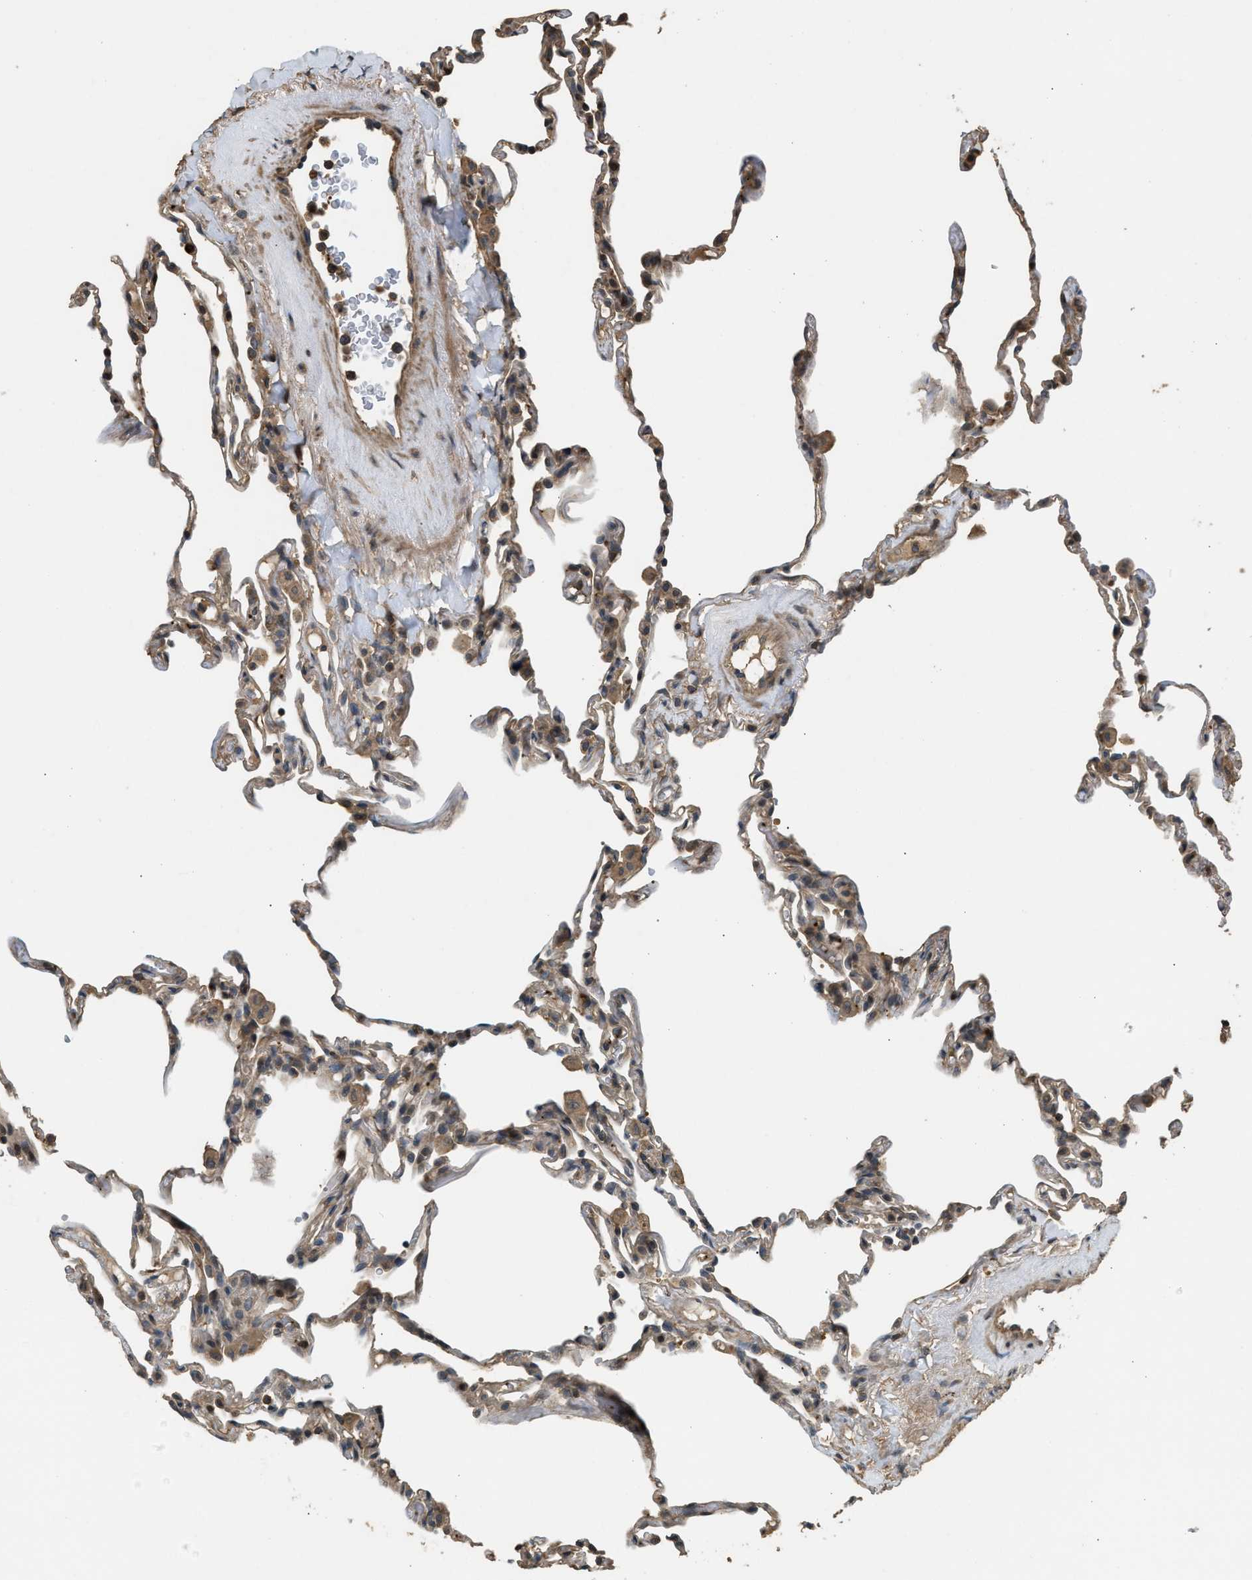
{"staining": {"intensity": "weak", "quantity": ">75%", "location": "cytoplasmic/membranous"}, "tissue": "lung", "cell_type": "Alveolar cells", "image_type": "normal", "snomed": [{"axis": "morphology", "description": "Normal tissue, NOS"}, {"axis": "topography", "description": "Lung"}], "caption": "A photomicrograph of lung stained for a protein exhibits weak cytoplasmic/membranous brown staining in alveolar cells. The protein of interest is shown in brown color, while the nuclei are stained blue.", "gene": "ARHGDIA", "patient": {"sex": "male", "age": 59}}